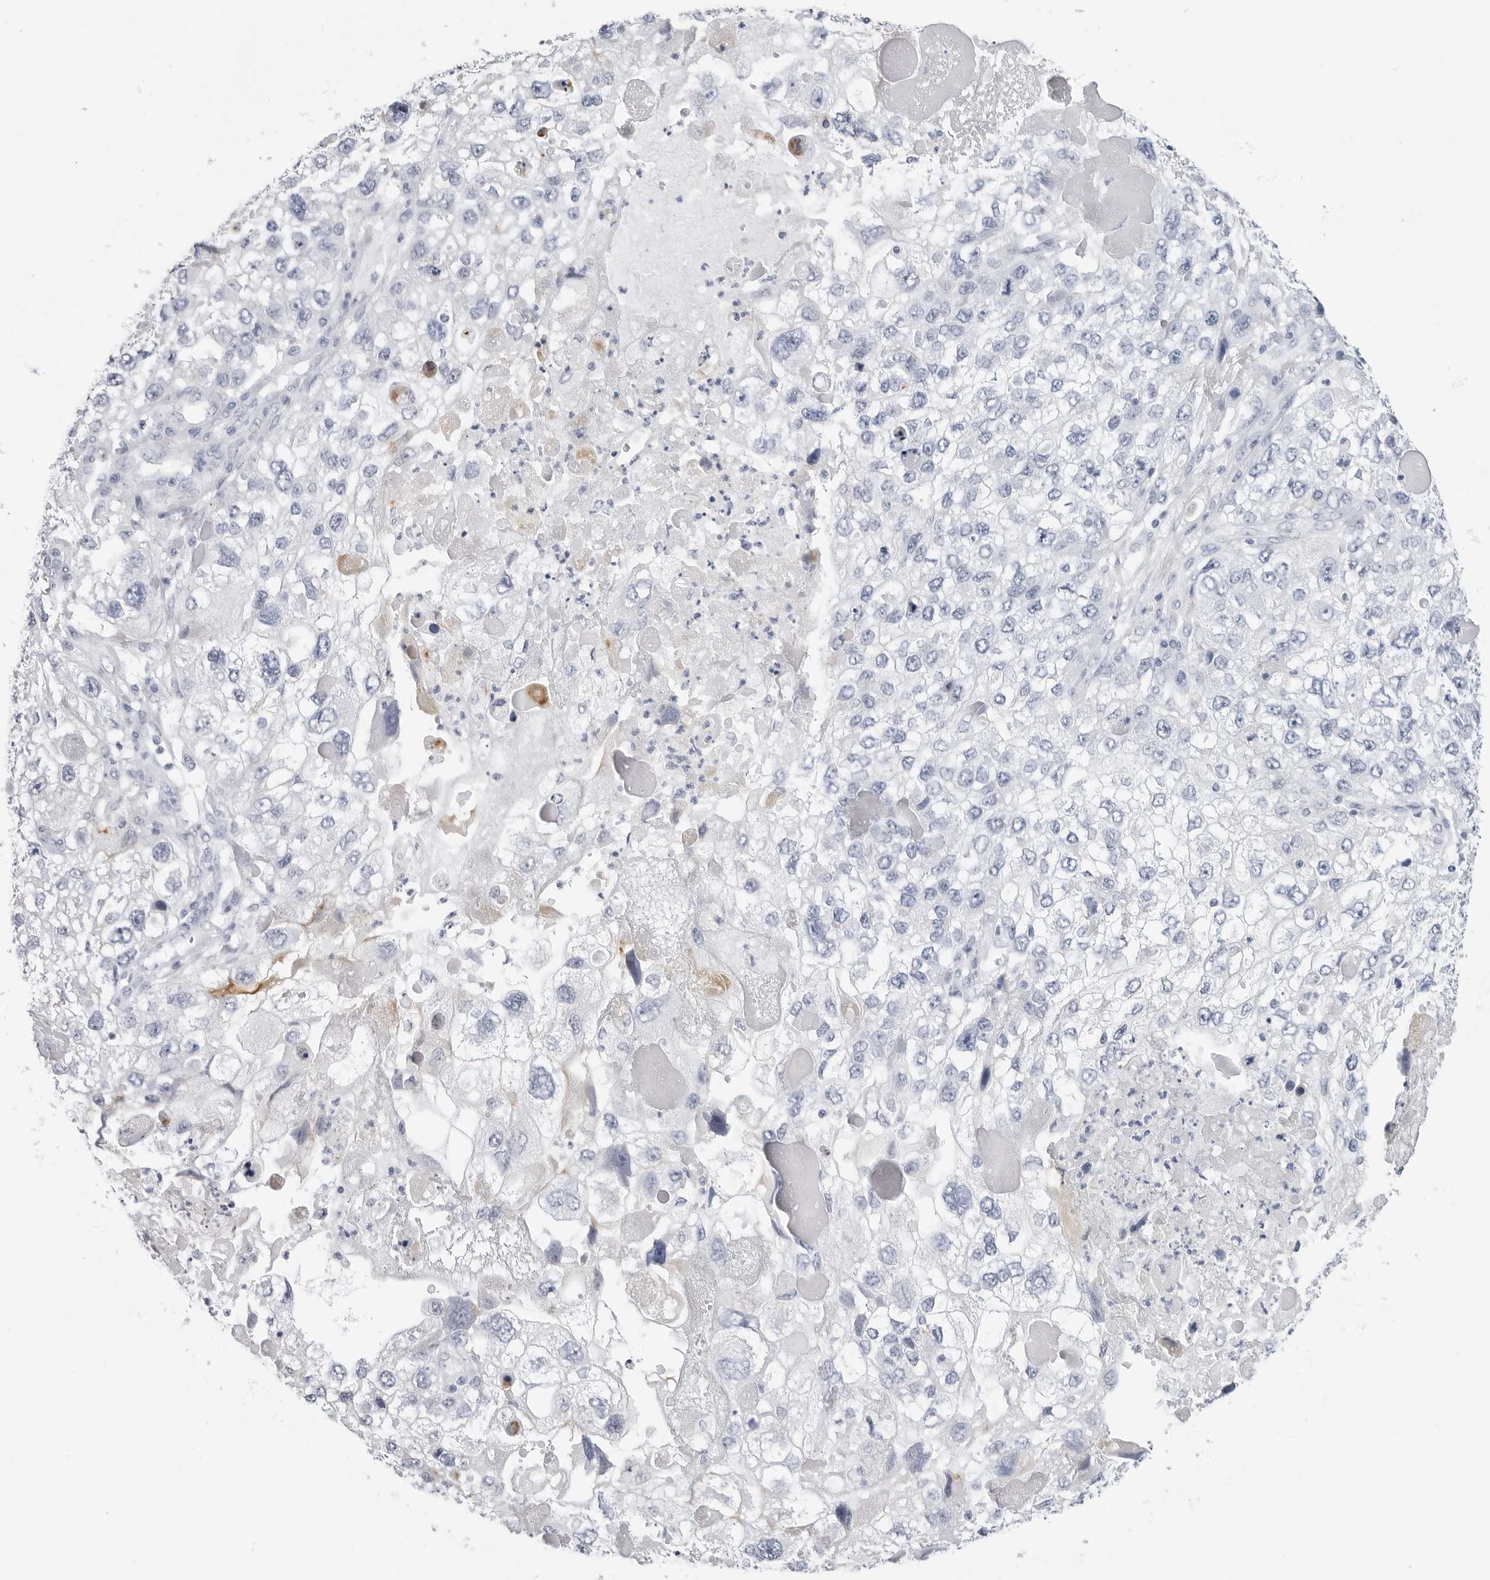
{"staining": {"intensity": "negative", "quantity": "none", "location": "none"}, "tissue": "endometrial cancer", "cell_type": "Tumor cells", "image_type": "cancer", "snomed": [{"axis": "morphology", "description": "Adenocarcinoma, NOS"}, {"axis": "topography", "description": "Endometrium"}], "caption": "Protein analysis of endometrial adenocarcinoma shows no significant staining in tumor cells.", "gene": "SLC19A1", "patient": {"sex": "female", "age": 49}}